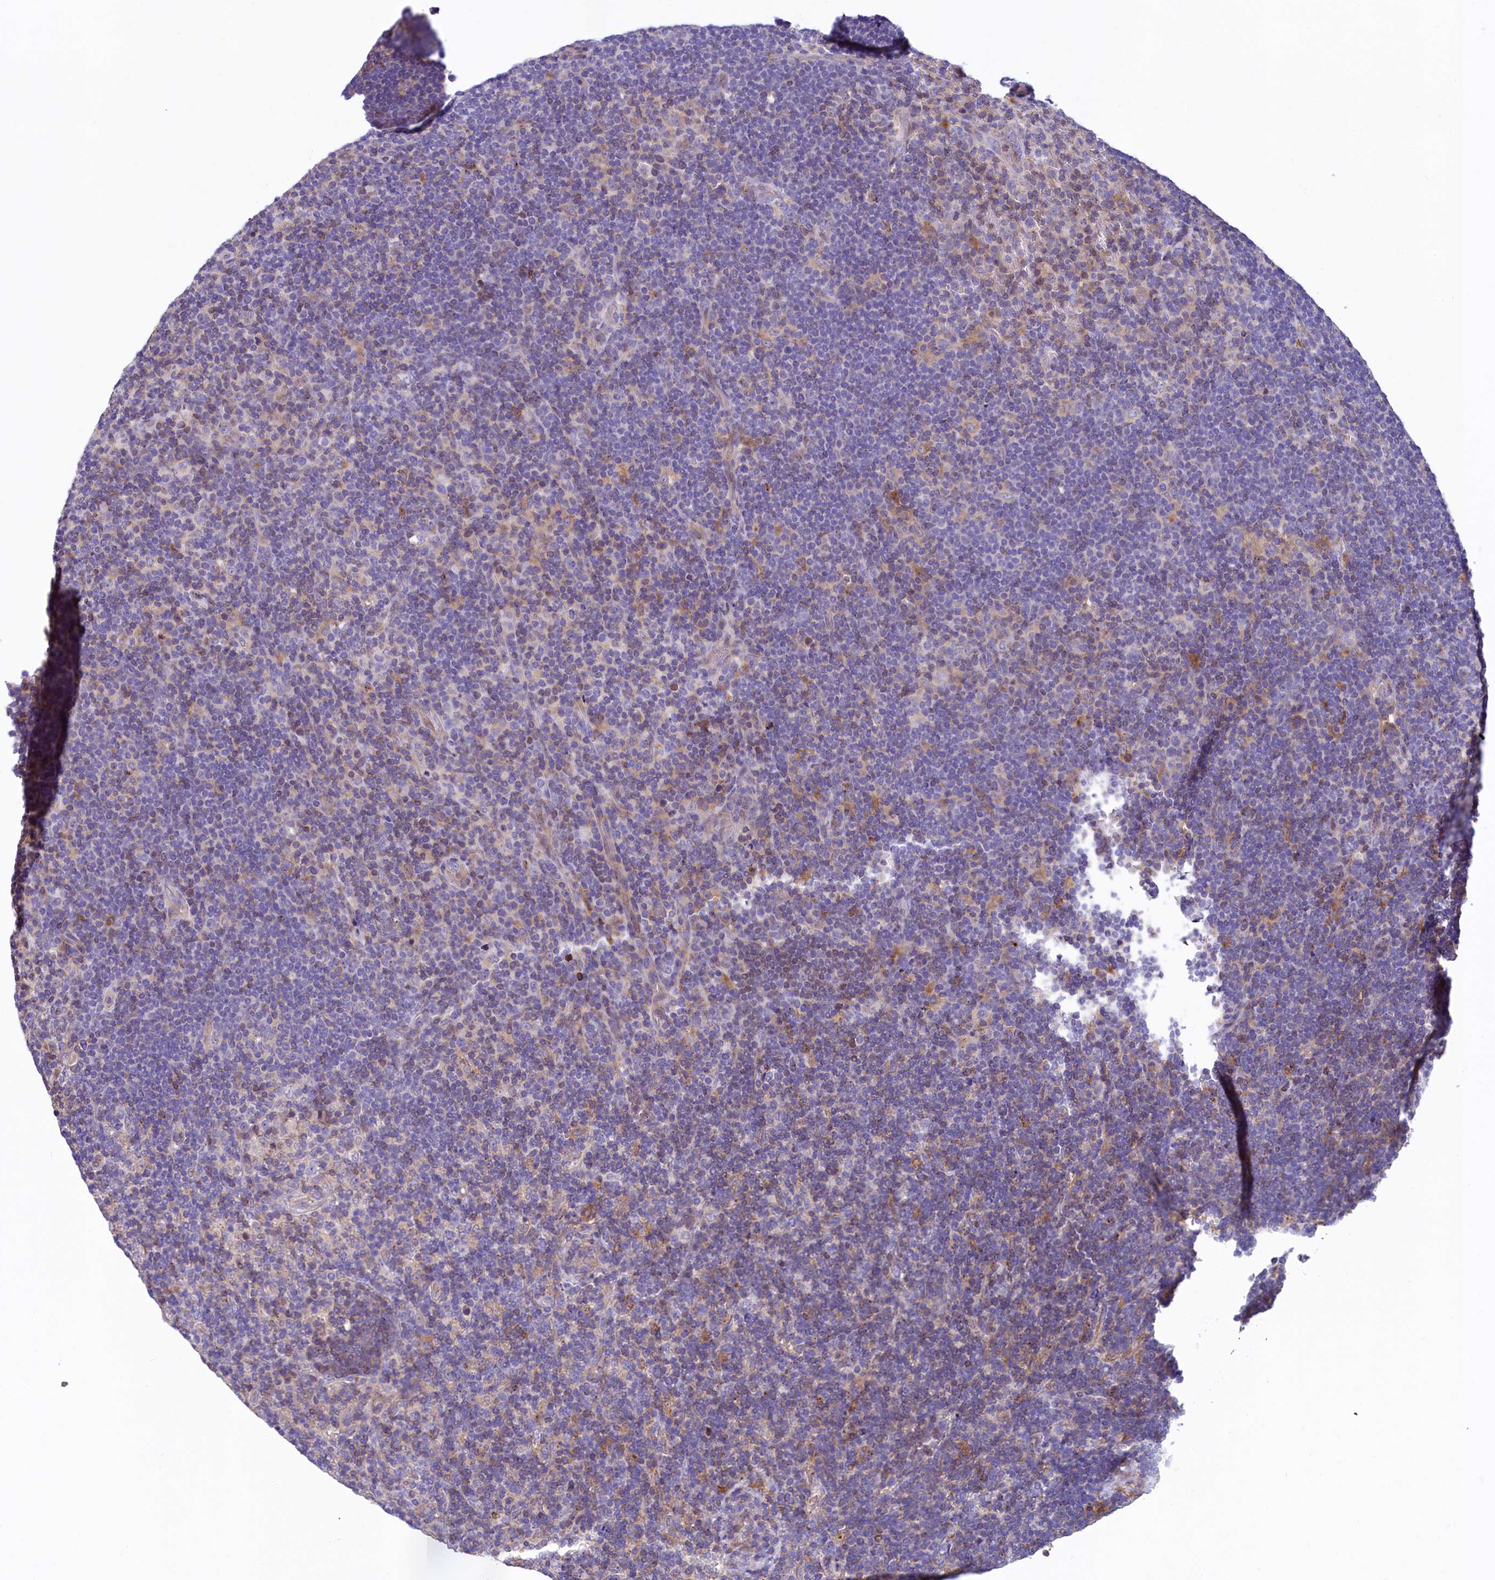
{"staining": {"intensity": "negative", "quantity": "none", "location": "none"}, "tissue": "lymphoma", "cell_type": "Tumor cells", "image_type": "cancer", "snomed": [{"axis": "morphology", "description": "Hodgkin's disease, NOS"}, {"axis": "topography", "description": "Lymph node"}], "caption": "IHC micrograph of Hodgkin's disease stained for a protein (brown), which exhibits no staining in tumor cells.", "gene": "HPS6", "patient": {"sex": "female", "age": 57}}